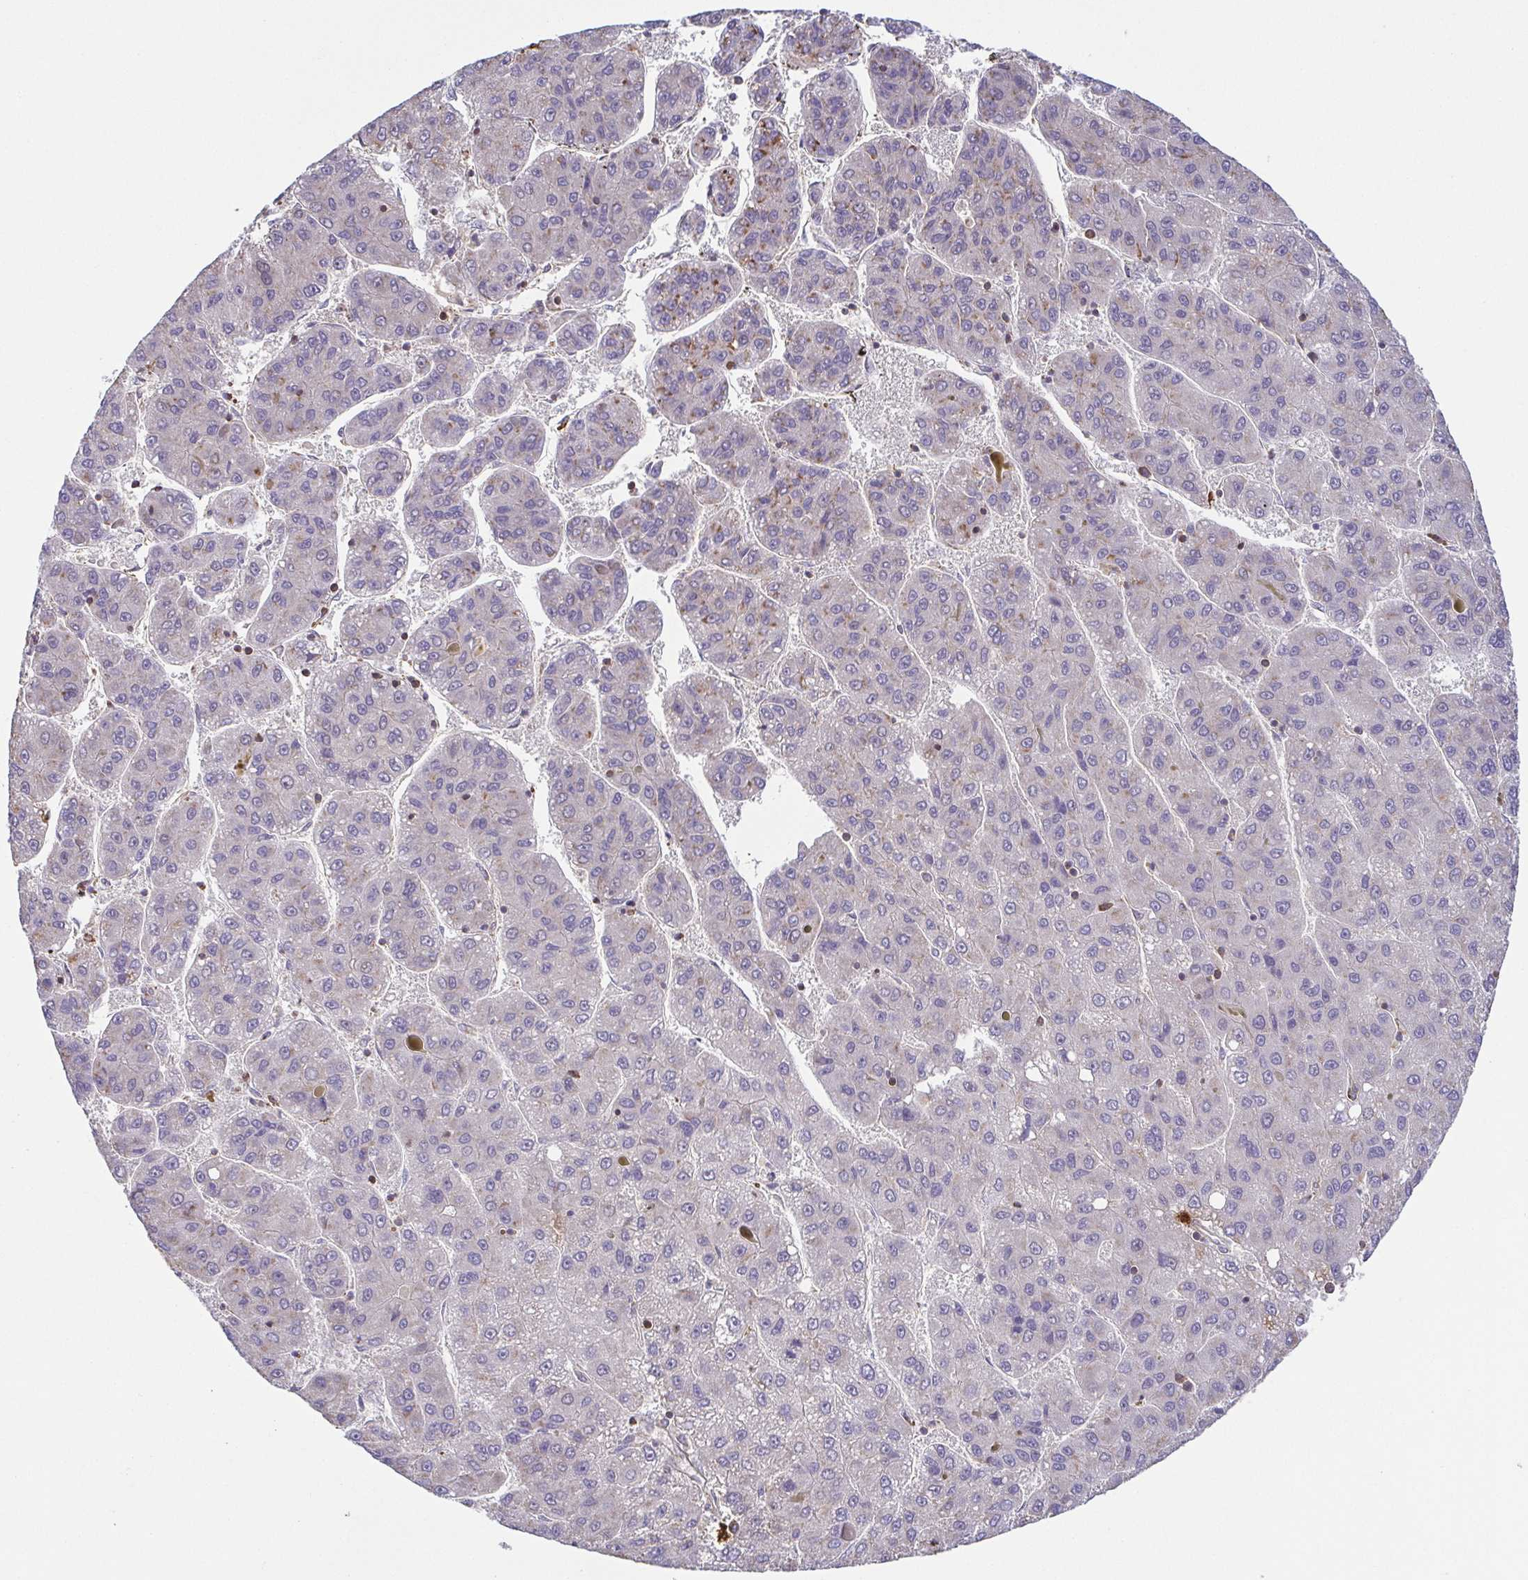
{"staining": {"intensity": "moderate", "quantity": "<25%", "location": "cytoplasmic/membranous"}, "tissue": "liver cancer", "cell_type": "Tumor cells", "image_type": "cancer", "snomed": [{"axis": "morphology", "description": "Carcinoma, Hepatocellular, NOS"}, {"axis": "topography", "description": "Liver"}], "caption": "This photomicrograph demonstrates liver cancer (hepatocellular carcinoma) stained with IHC to label a protein in brown. The cytoplasmic/membranous of tumor cells show moderate positivity for the protein. Nuclei are counter-stained blue.", "gene": "PREPL", "patient": {"sex": "female", "age": 82}}